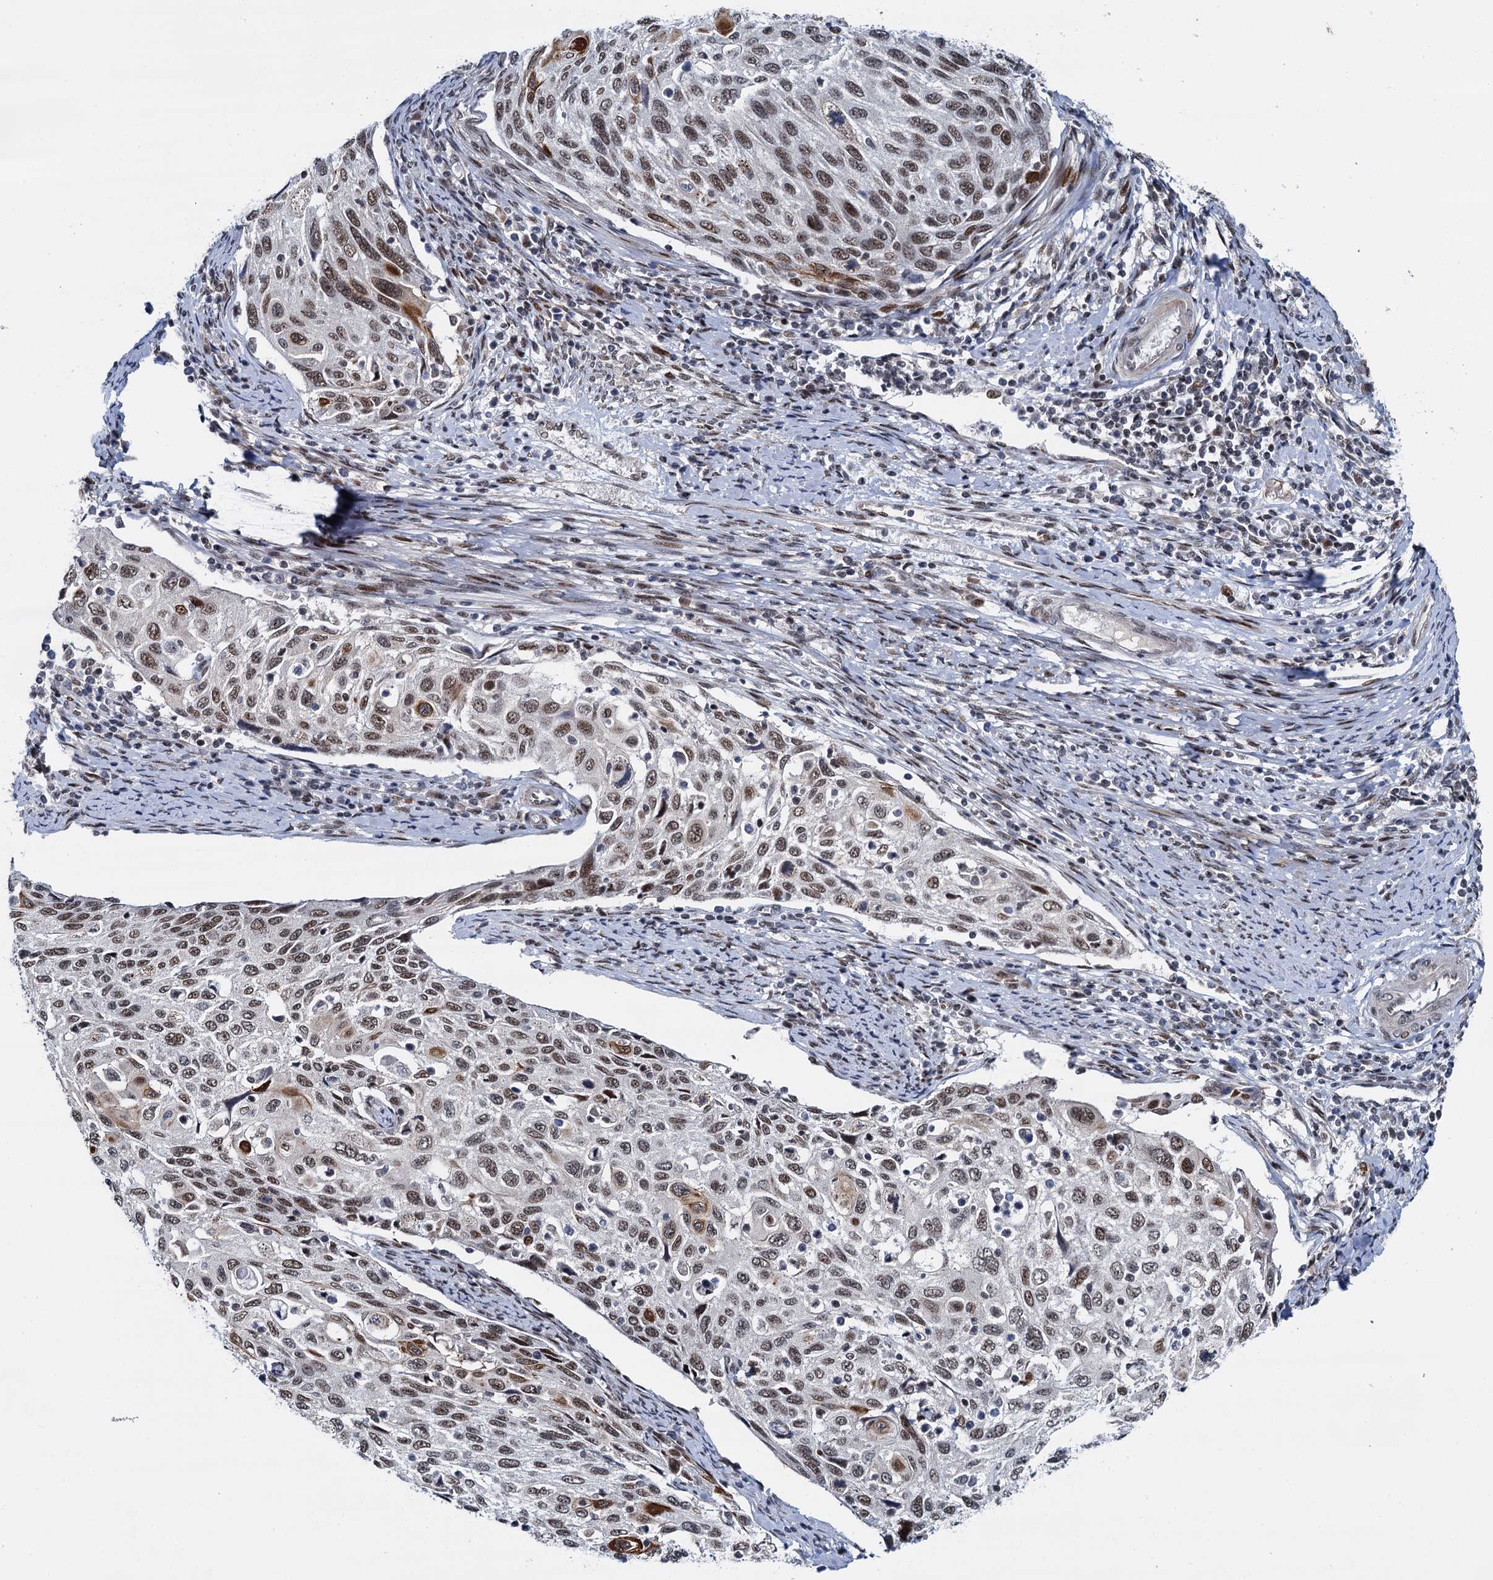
{"staining": {"intensity": "moderate", "quantity": ">75%", "location": "nuclear"}, "tissue": "cervical cancer", "cell_type": "Tumor cells", "image_type": "cancer", "snomed": [{"axis": "morphology", "description": "Squamous cell carcinoma, NOS"}, {"axis": "topography", "description": "Cervix"}], "caption": "A brown stain shows moderate nuclear expression of a protein in cervical cancer tumor cells.", "gene": "RUFY2", "patient": {"sex": "female", "age": 70}}